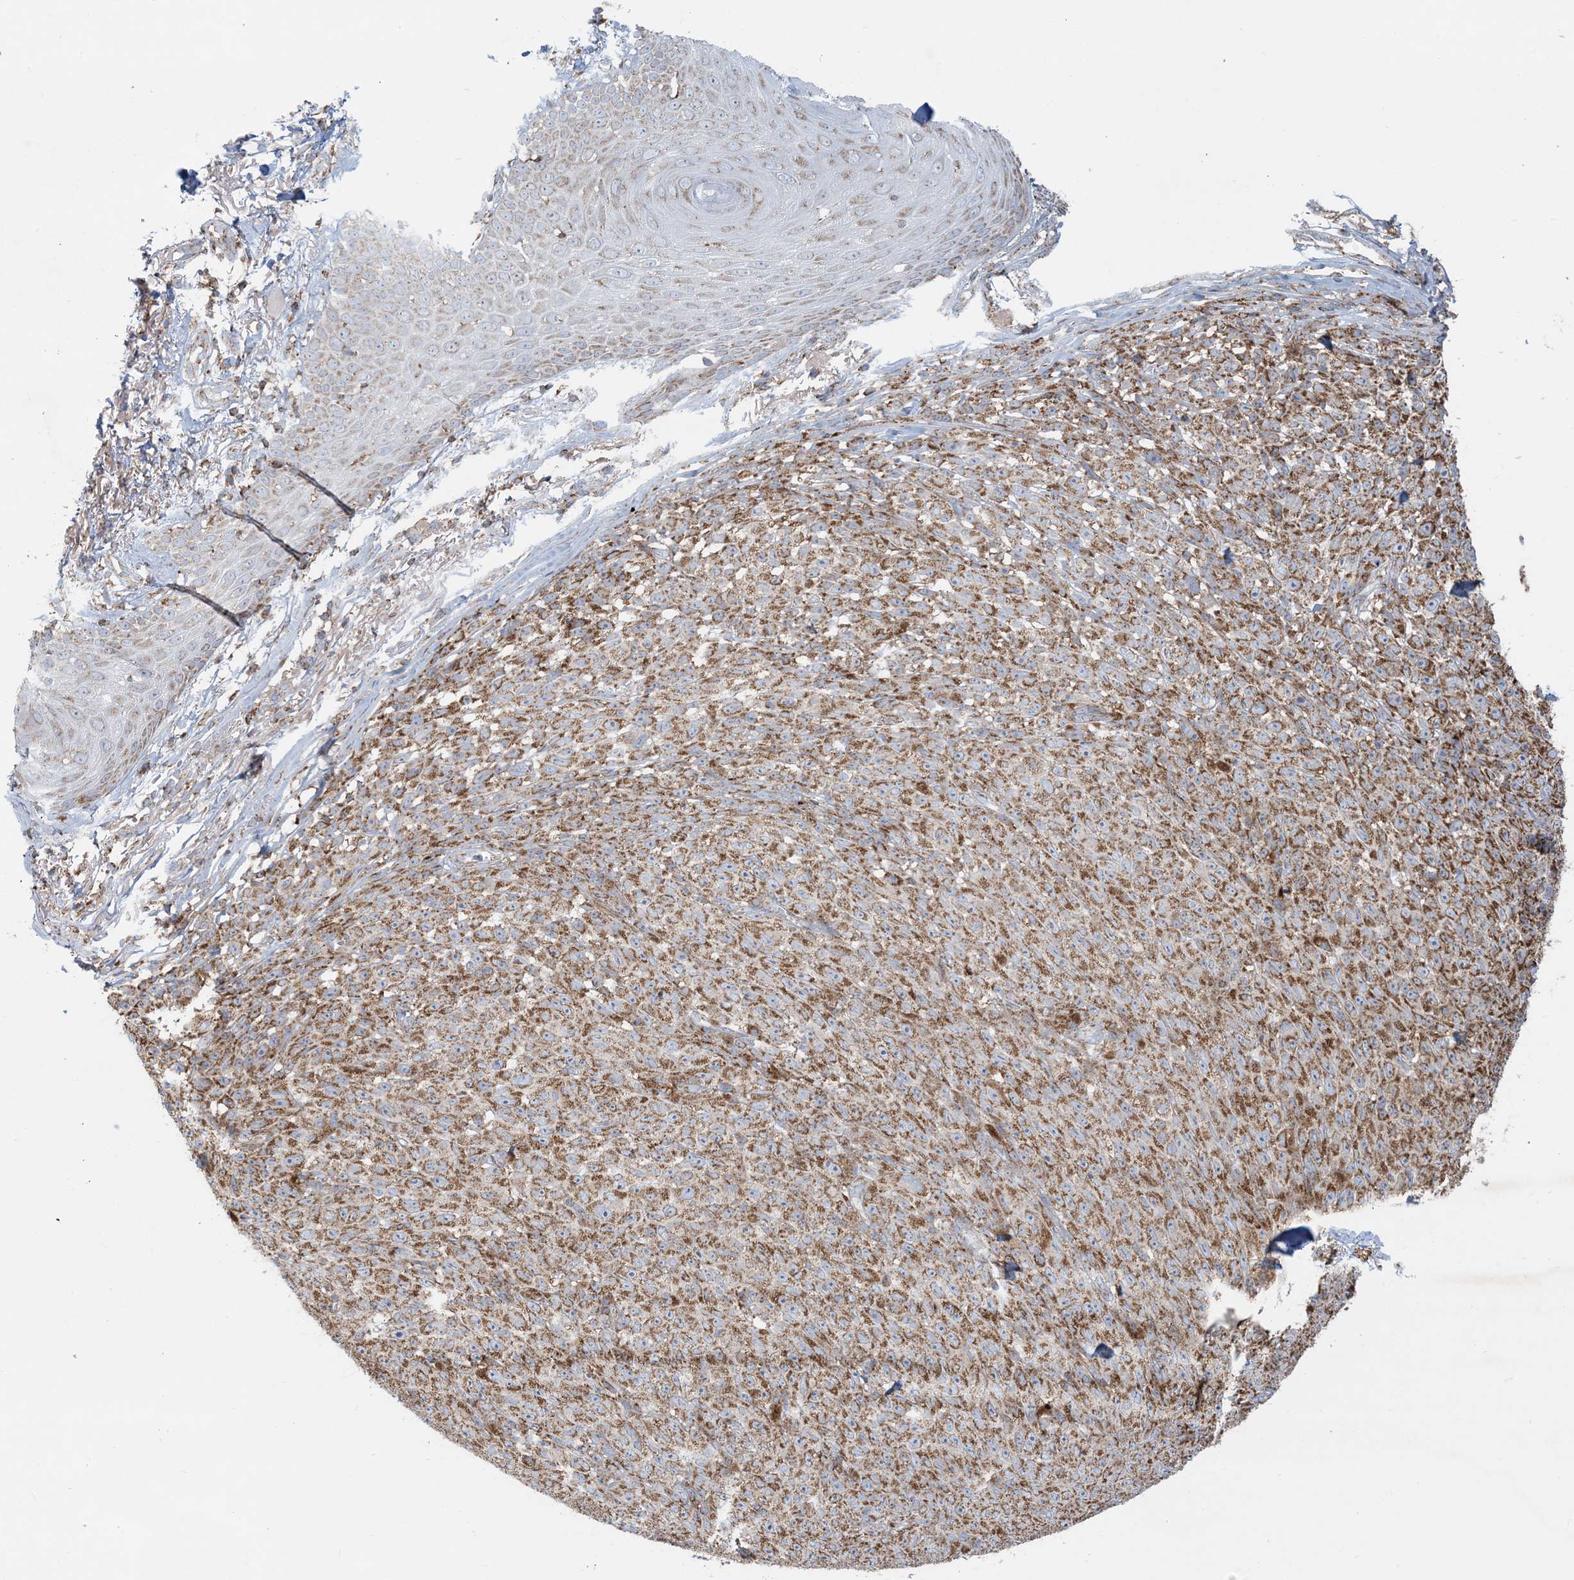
{"staining": {"intensity": "moderate", "quantity": ">75%", "location": "cytoplasmic/membranous"}, "tissue": "melanoma", "cell_type": "Tumor cells", "image_type": "cancer", "snomed": [{"axis": "morphology", "description": "Malignant melanoma, NOS"}, {"axis": "topography", "description": "Skin"}], "caption": "Malignant melanoma was stained to show a protein in brown. There is medium levels of moderate cytoplasmic/membranous expression in about >75% of tumor cells.", "gene": "BEND4", "patient": {"sex": "female", "age": 82}}